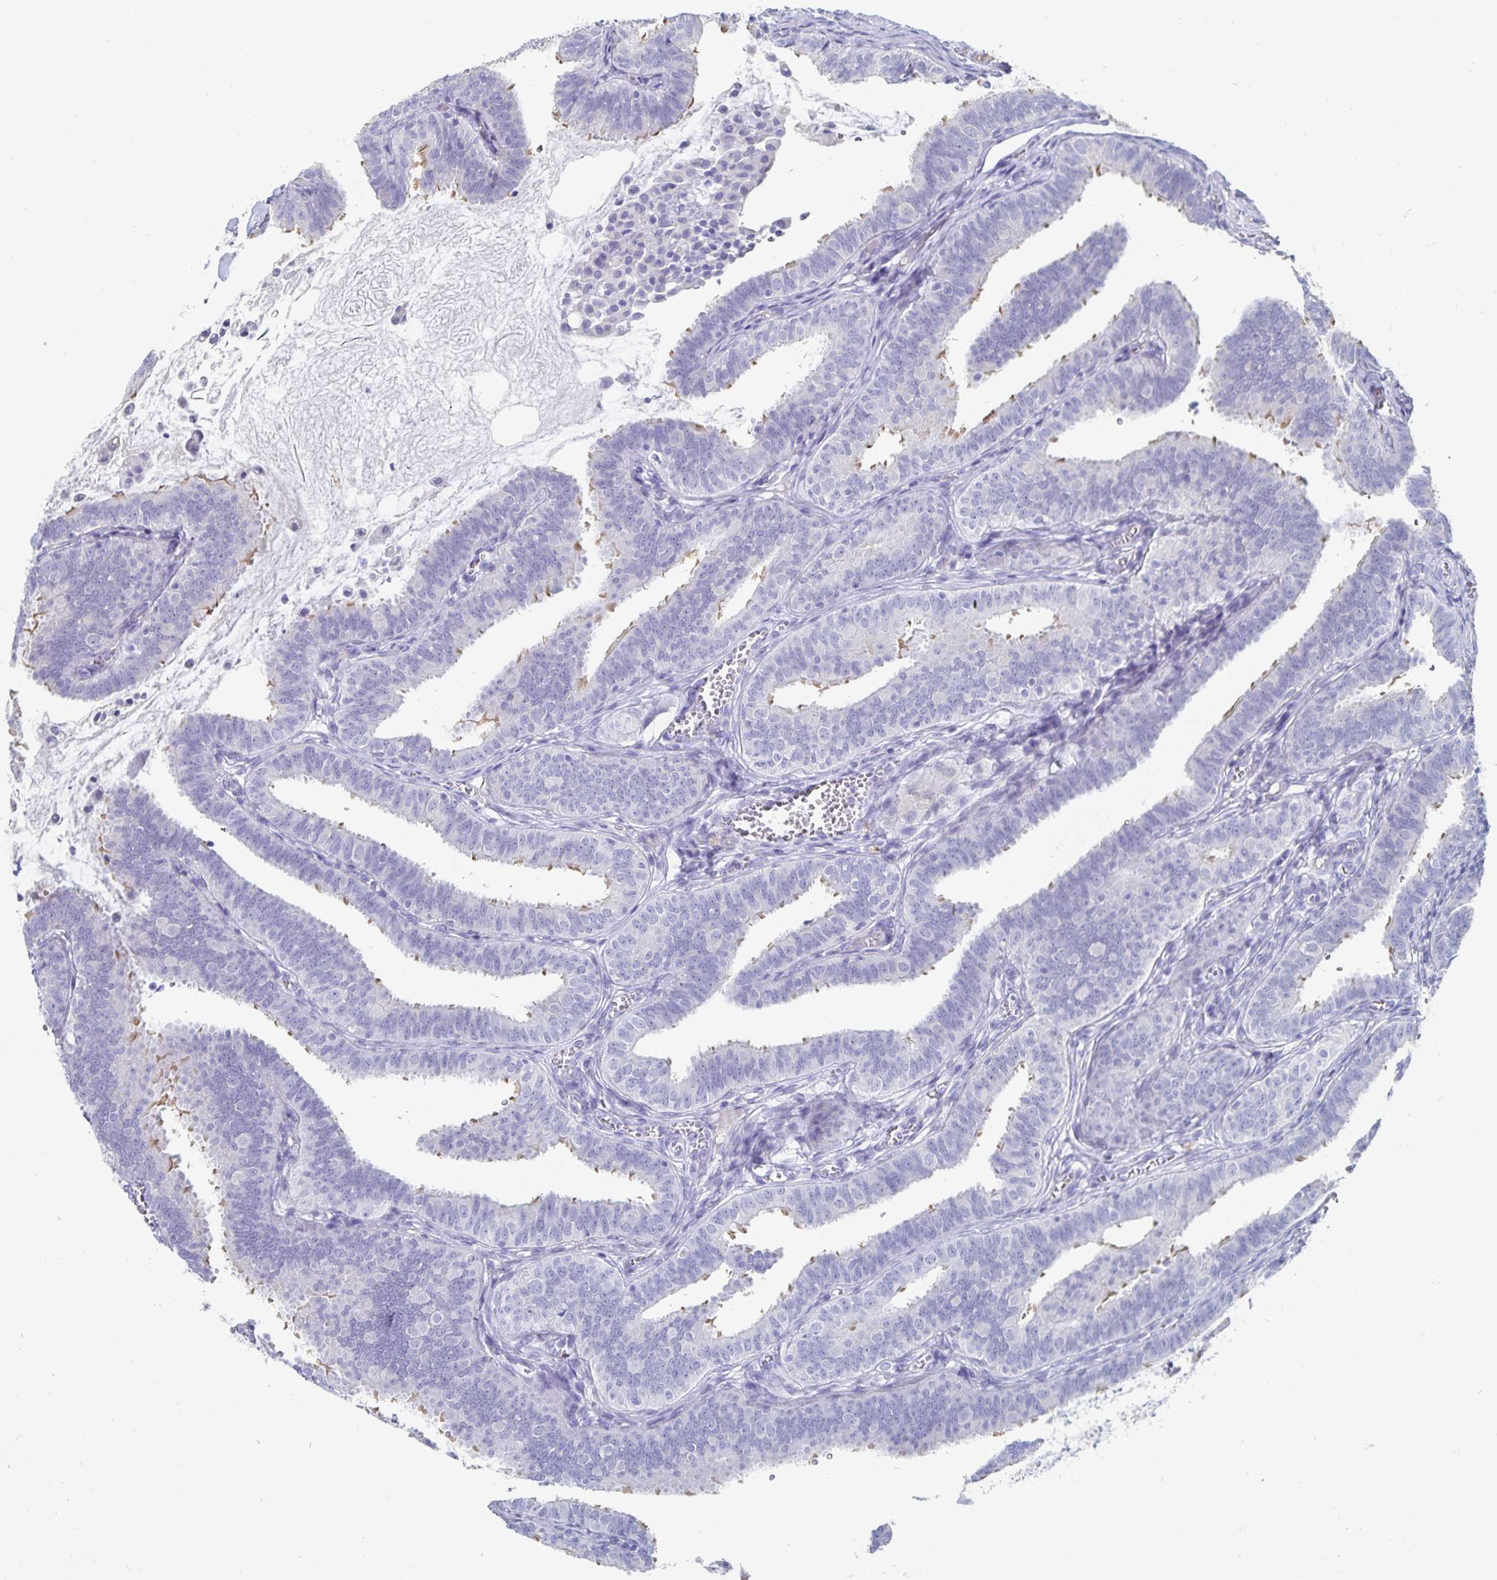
{"staining": {"intensity": "moderate", "quantity": "25%-75%", "location": "cytoplasmic/membranous"}, "tissue": "fallopian tube", "cell_type": "Glandular cells", "image_type": "normal", "snomed": [{"axis": "morphology", "description": "Normal tissue, NOS"}, {"axis": "topography", "description": "Fallopian tube"}], "caption": "Protein expression analysis of unremarkable fallopian tube displays moderate cytoplasmic/membranous positivity in approximately 25%-75% of glandular cells.", "gene": "CFAP69", "patient": {"sex": "female", "age": 25}}